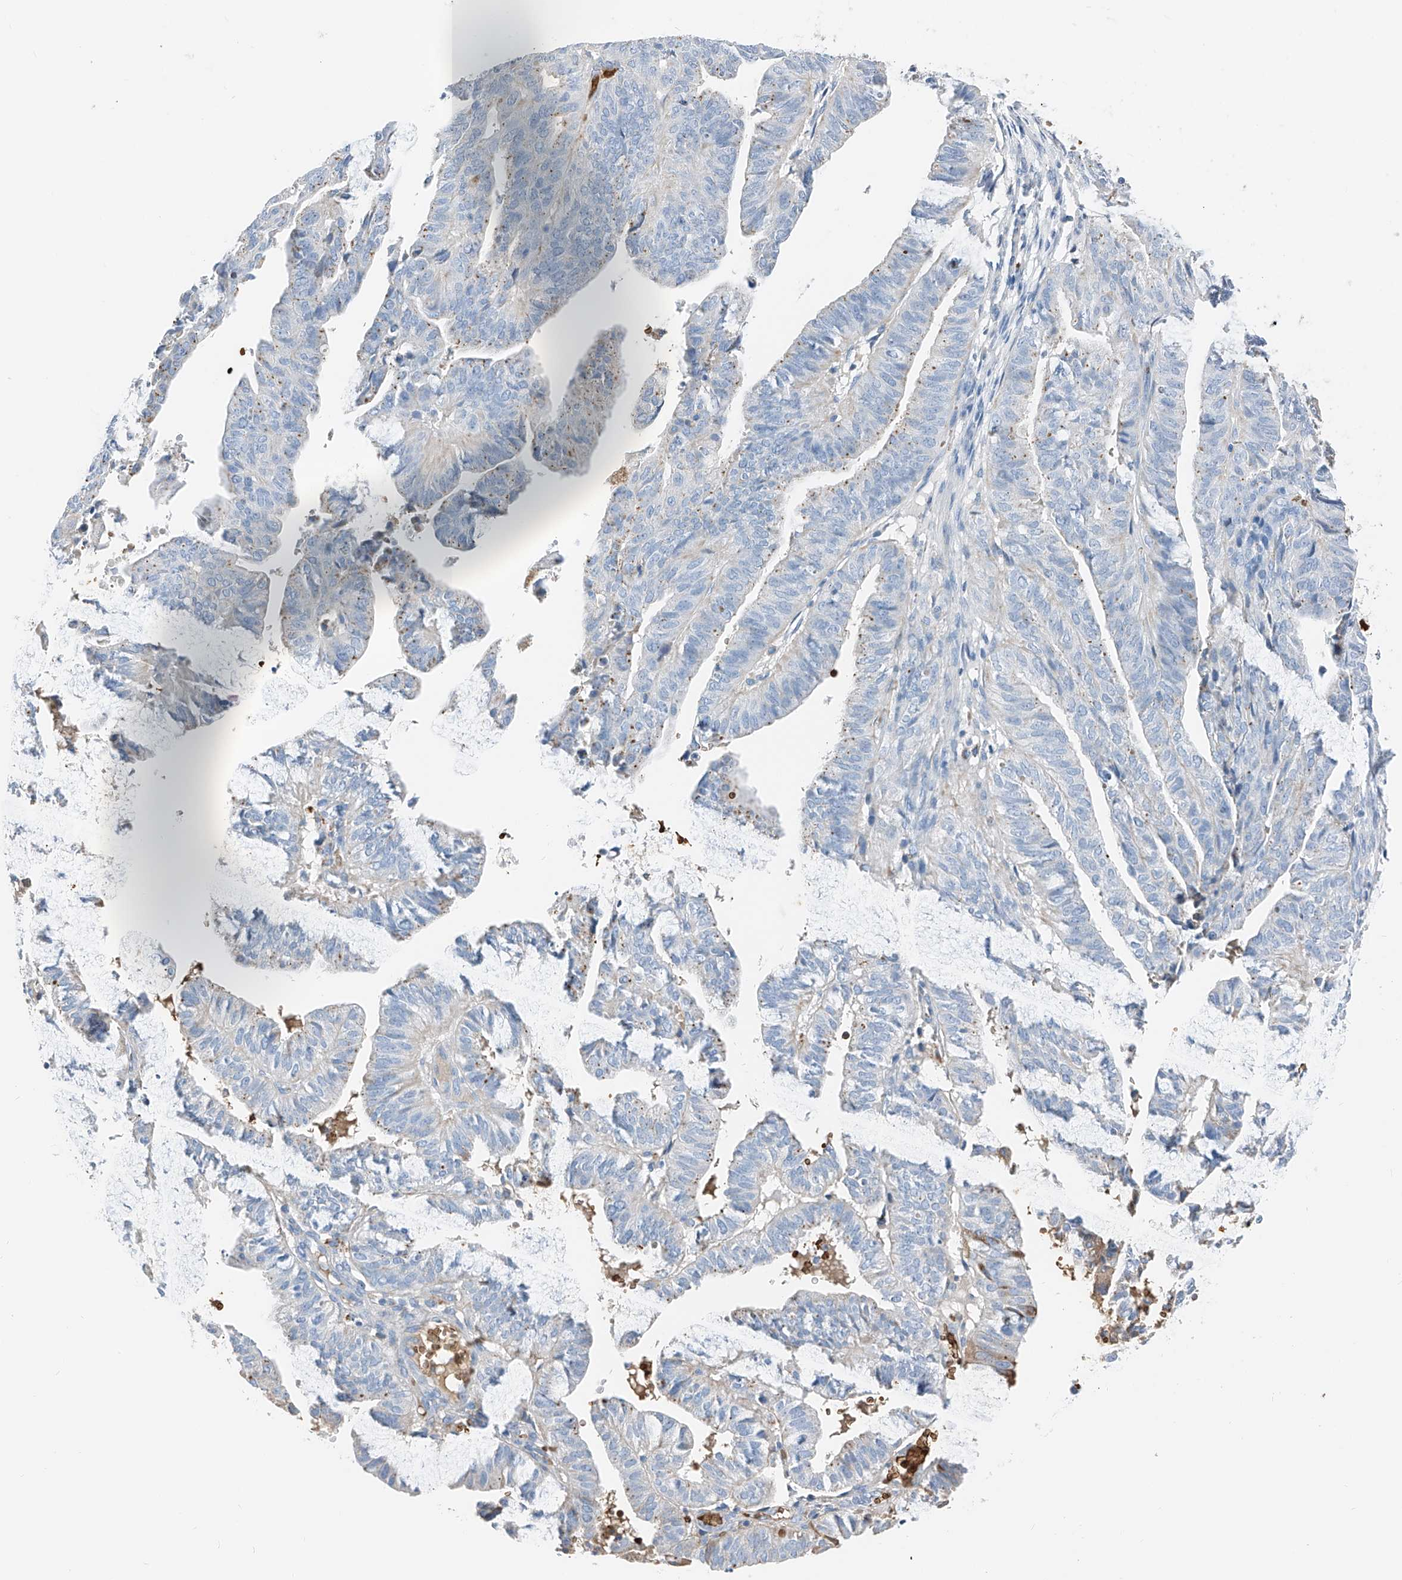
{"staining": {"intensity": "negative", "quantity": "none", "location": "none"}, "tissue": "endometrial cancer", "cell_type": "Tumor cells", "image_type": "cancer", "snomed": [{"axis": "morphology", "description": "Adenocarcinoma, NOS"}, {"axis": "topography", "description": "Uterus"}], "caption": "IHC micrograph of adenocarcinoma (endometrial) stained for a protein (brown), which shows no expression in tumor cells. (Stains: DAB immunohistochemistry with hematoxylin counter stain, Microscopy: brightfield microscopy at high magnification).", "gene": "PRSS23", "patient": {"sex": "female", "age": 77}}